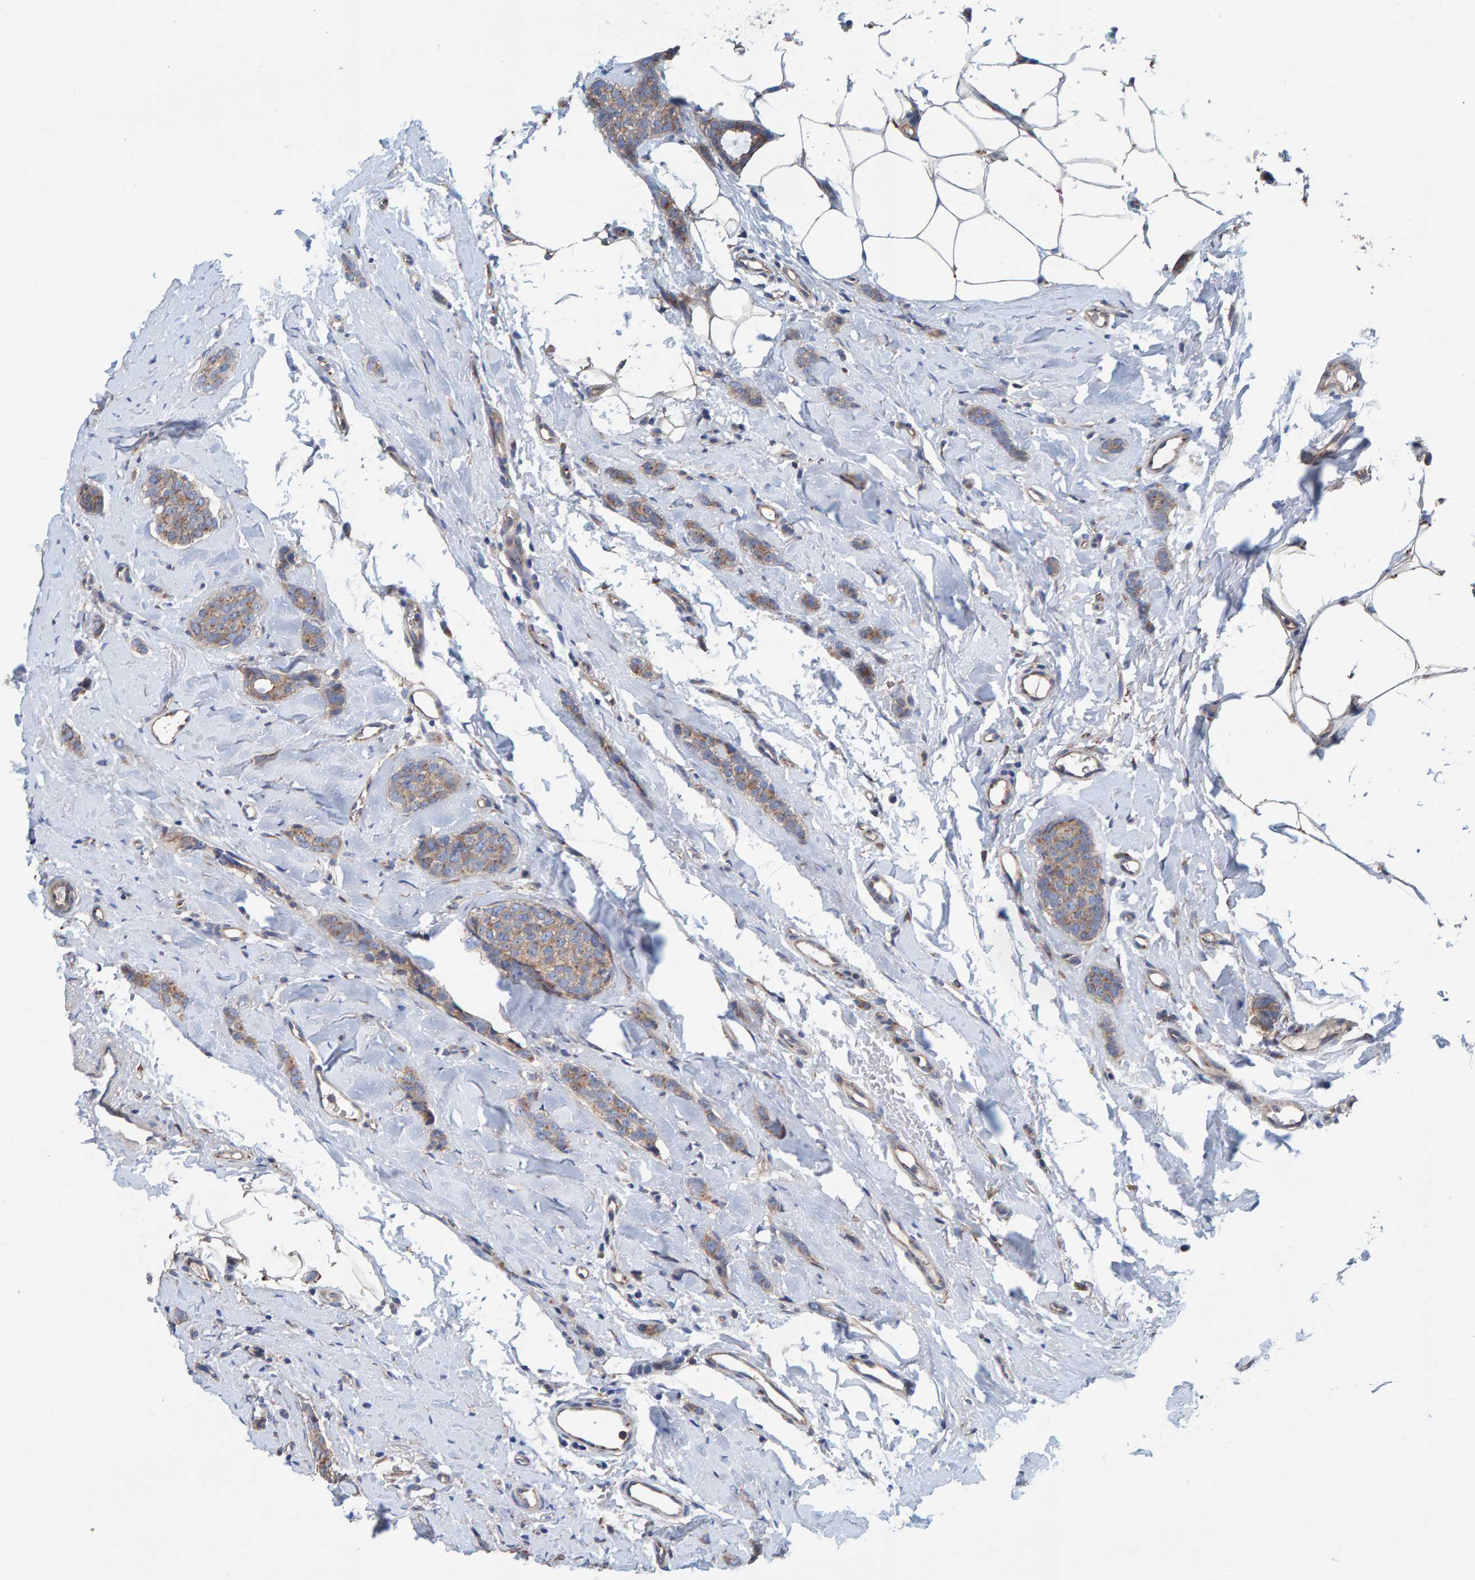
{"staining": {"intensity": "weak", "quantity": ">75%", "location": "cytoplasmic/membranous"}, "tissue": "breast cancer", "cell_type": "Tumor cells", "image_type": "cancer", "snomed": [{"axis": "morphology", "description": "Lobular carcinoma"}, {"axis": "topography", "description": "Skin"}, {"axis": "topography", "description": "Breast"}], "caption": "Breast cancer stained with immunohistochemistry (IHC) displays weak cytoplasmic/membranous staining in about >75% of tumor cells.", "gene": "MKLN1", "patient": {"sex": "female", "age": 46}}